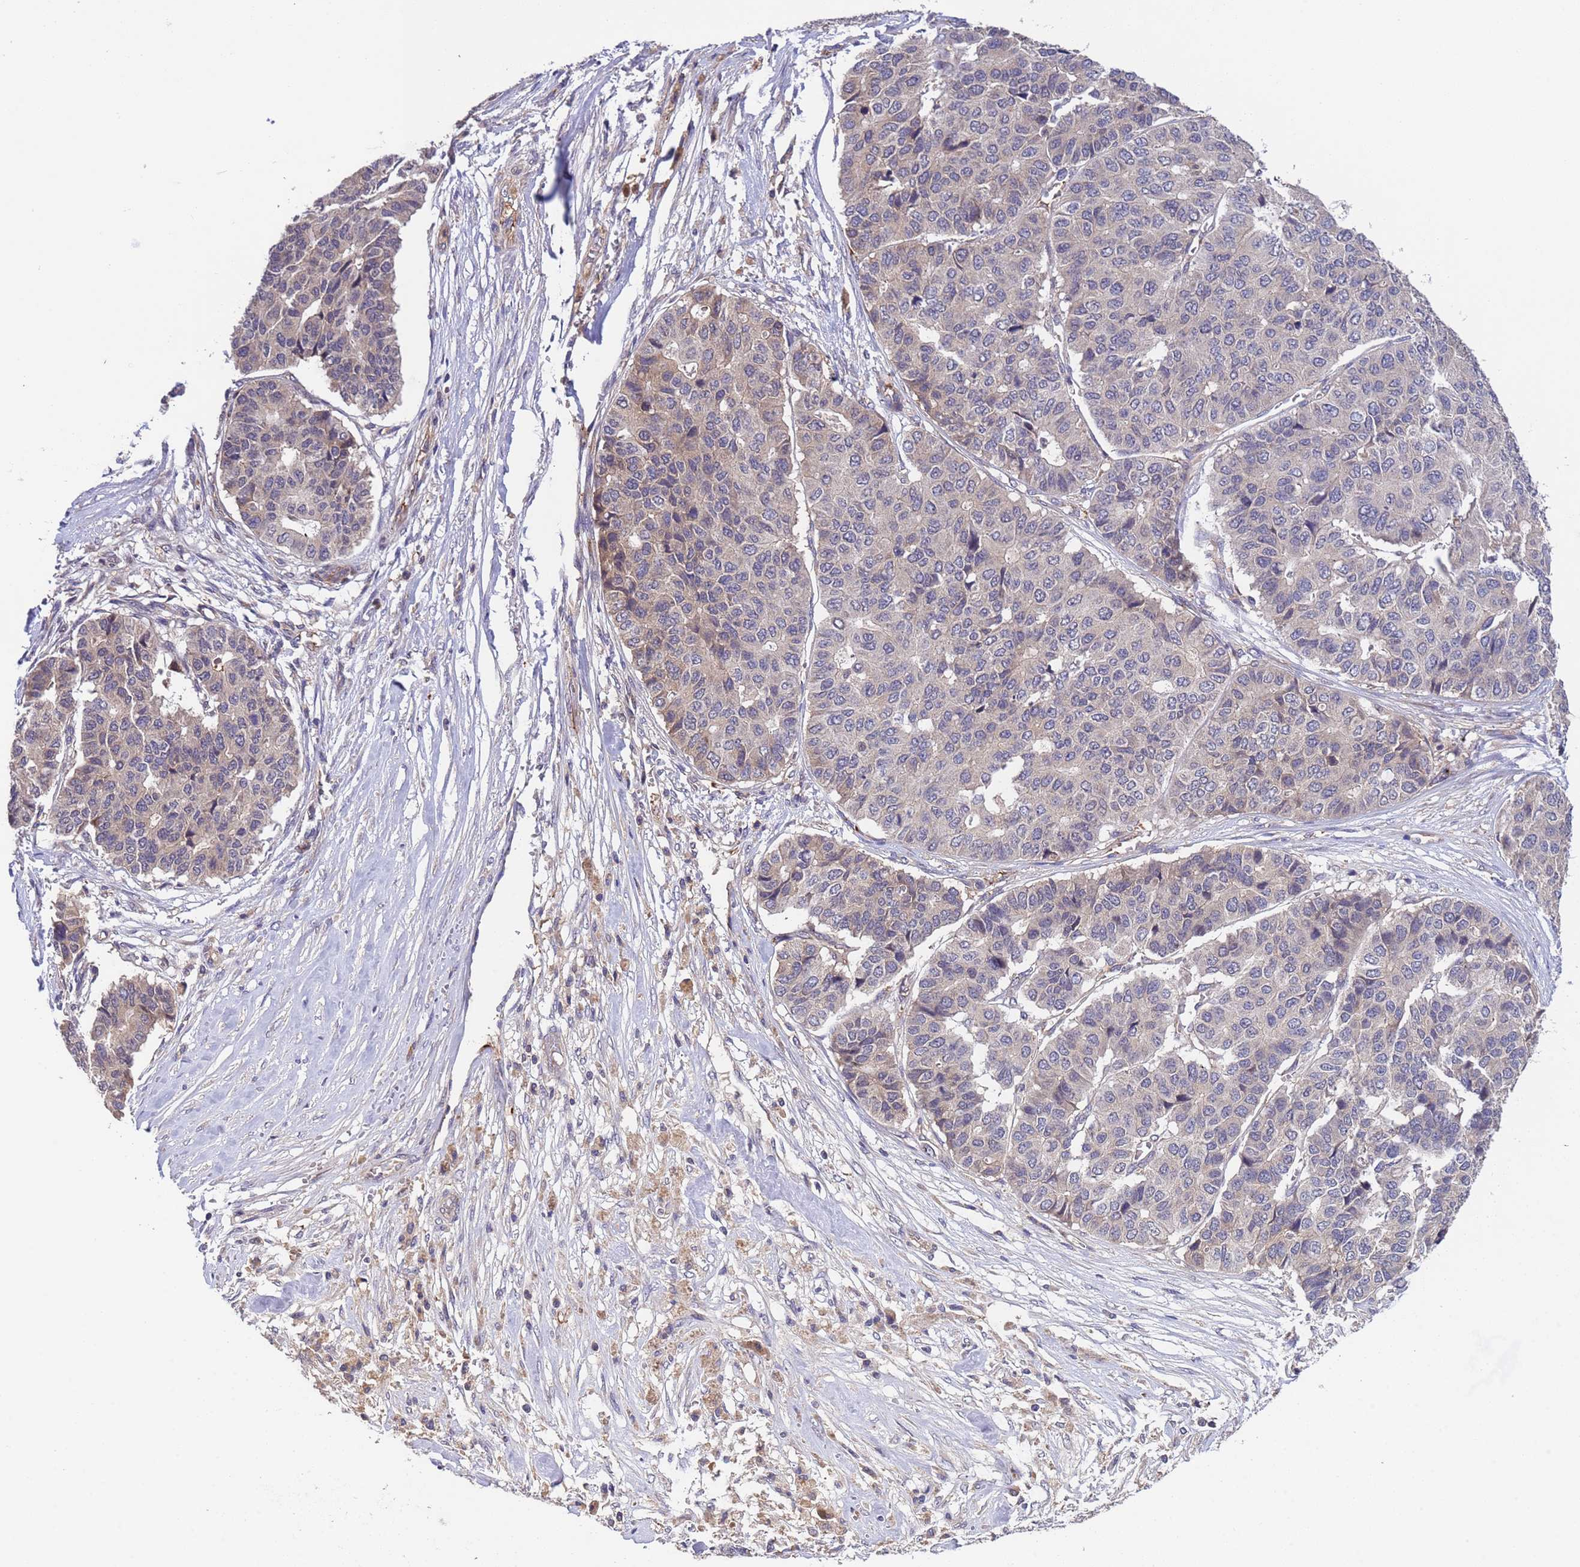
{"staining": {"intensity": "weak", "quantity": "<25%", "location": "cytoplasmic/membranous"}, "tissue": "pancreatic cancer", "cell_type": "Tumor cells", "image_type": "cancer", "snomed": [{"axis": "morphology", "description": "Adenocarcinoma, NOS"}, {"axis": "topography", "description": "Pancreas"}], "caption": "Immunohistochemical staining of pancreatic adenocarcinoma displays no significant expression in tumor cells. The staining is performed using DAB (3,3'-diaminobenzidine) brown chromogen with nuclei counter-stained in using hematoxylin.", "gene": "PARP16", "patient": {"sex": "male", "age": 50}}